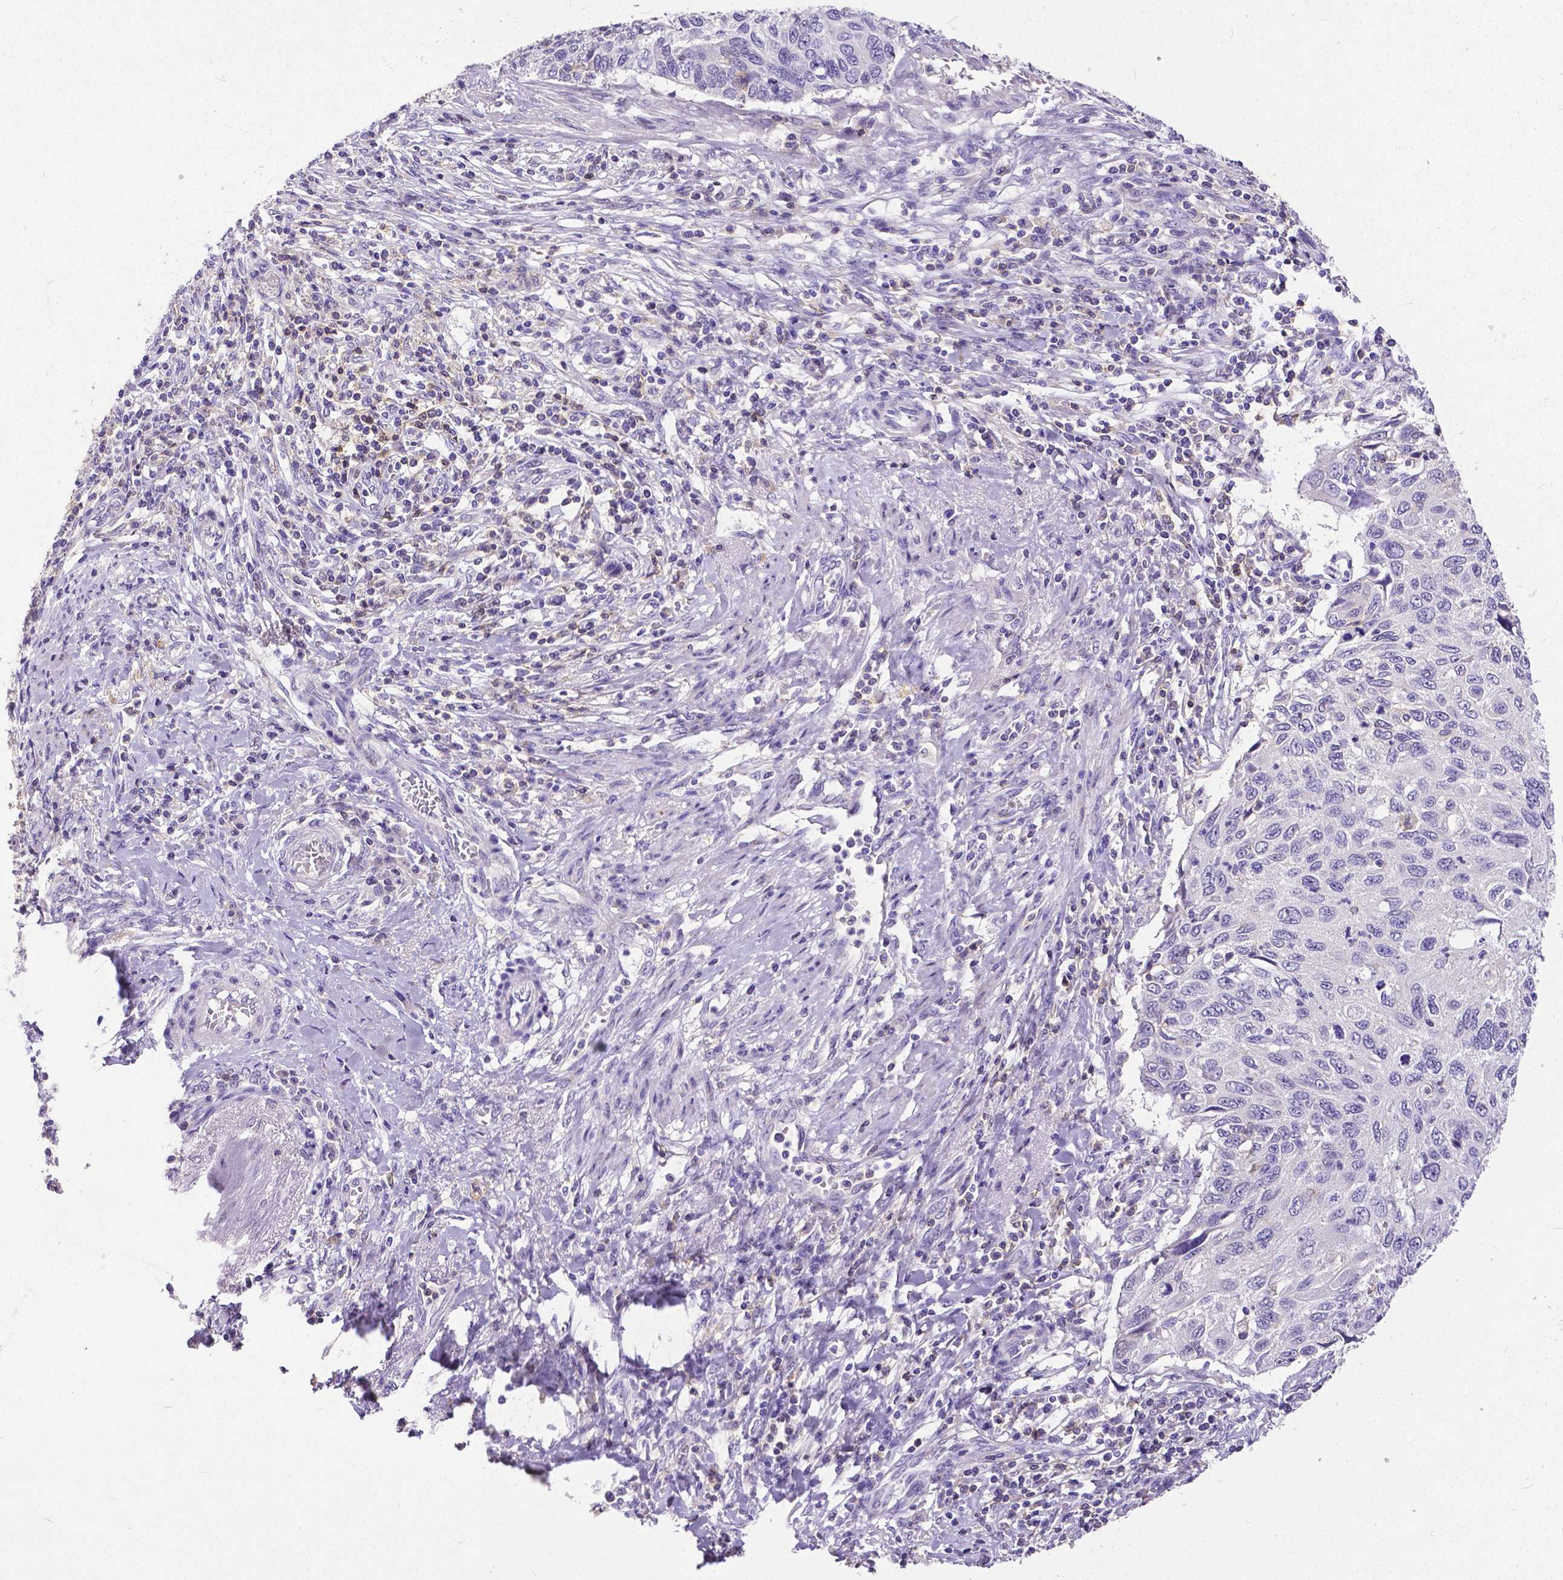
{"staining": {"intensity": "negative", "quantity": "none", "location": "none"}, "tissue": "cervical cancer", "cell_type": "Tumor cells", "image_type": "cancer", "snomed": [{"axis": "morphology", "description": "Squamous cell carcinoma, NOS"}, {"axis": "topography", "description": "Cervix"}], "caption": "Tumor cells are negative for protein expression in human cervical cancer.", "gene": "CD4", "patient": {"sex": "female", "age": 70}}